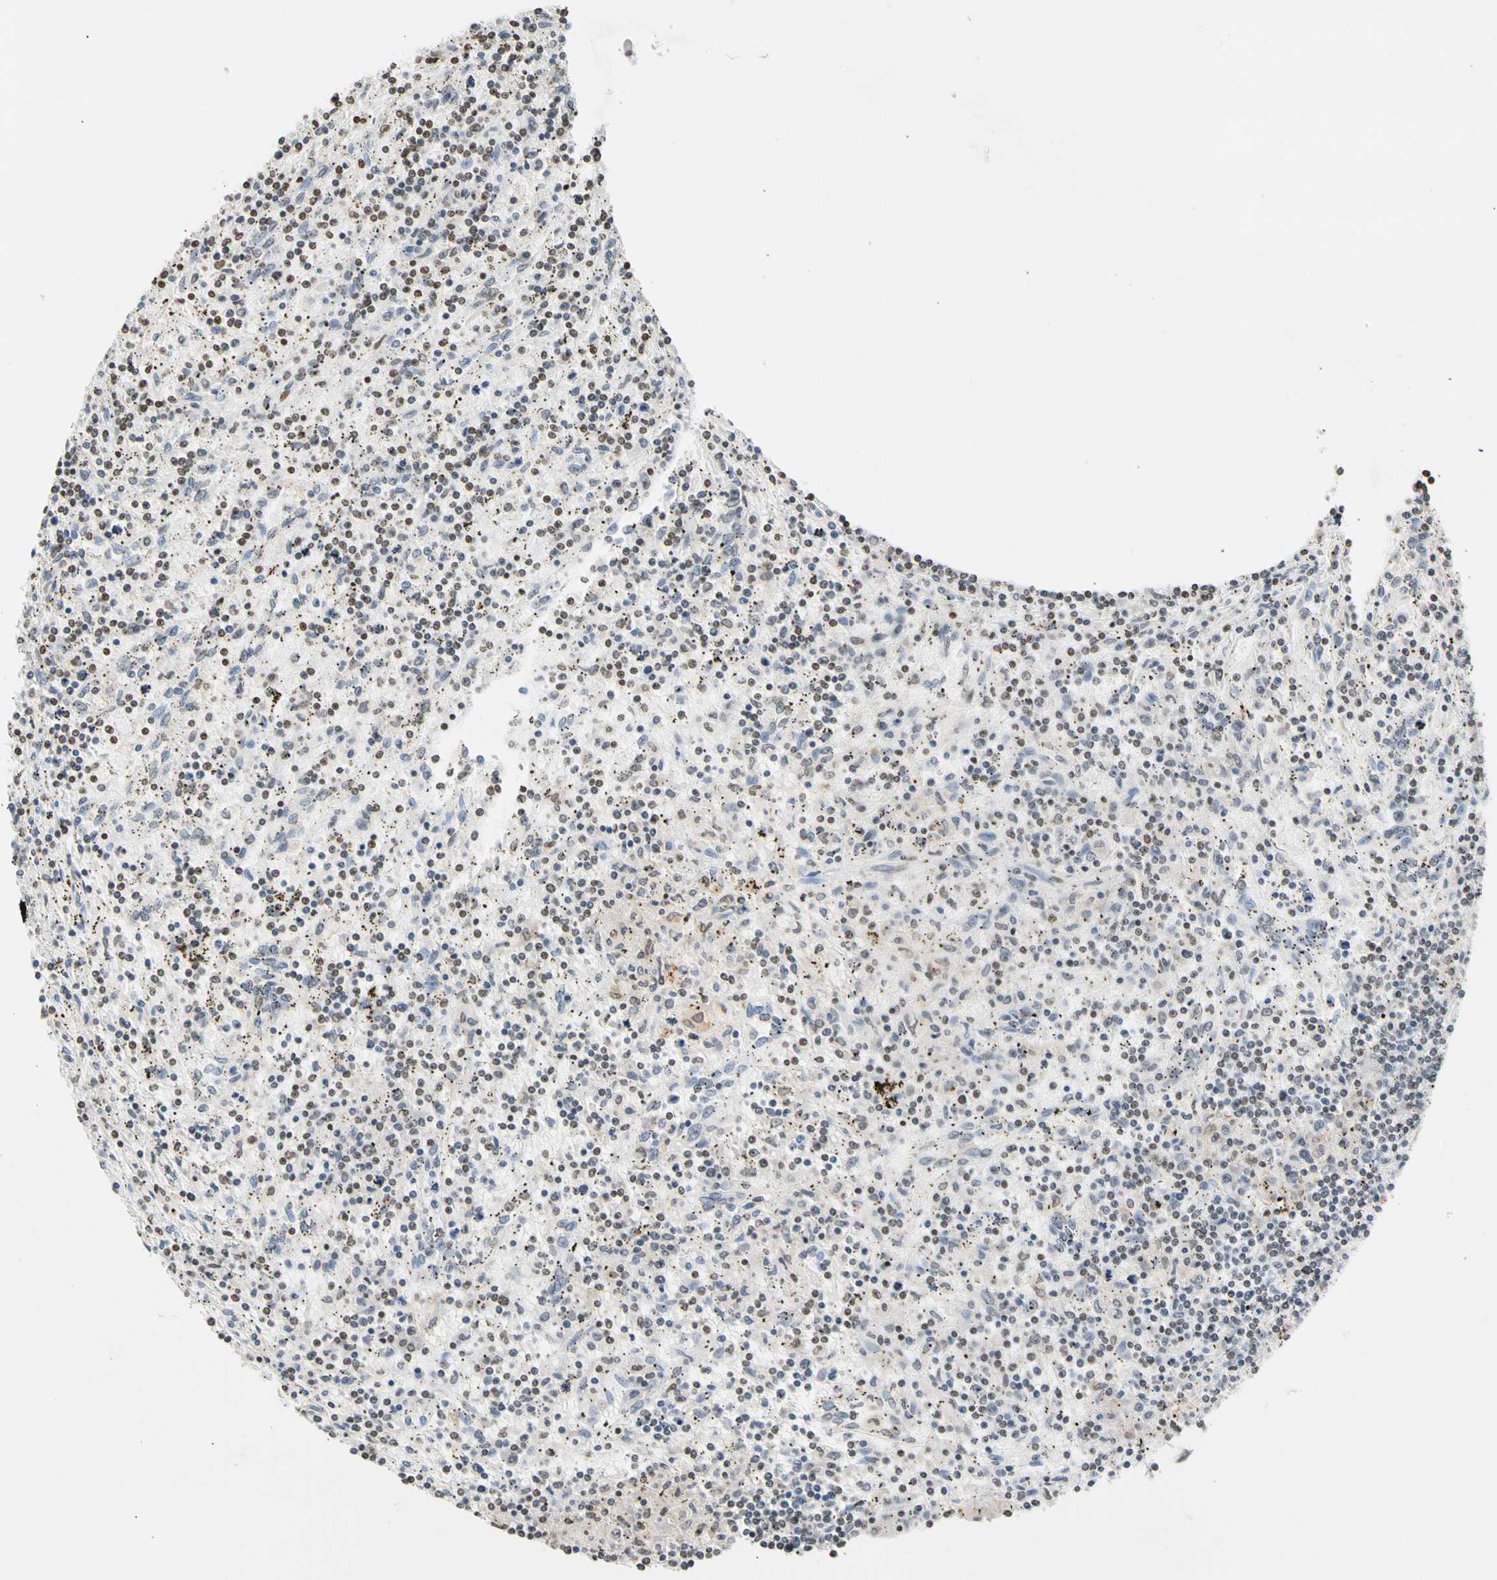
{"staining": {"intensity": "negative", "quantity": "none", "location": "none"}, "tissue": "lymphoma", "cell_type": "Tumor cells", "image_type": "cancer", "snomed": [{"axis": "morphology", "description": "Malignant lymphoma, non-Hodgkin's type, Low grade"}, {"axis": "topography", "description": "Spleen"}], "caption": "The histopathology image demonstrates no staining of tumor cells in lymphoma.", "gene": "GPX4", "patient": {"sex": "male", "age": 76}}